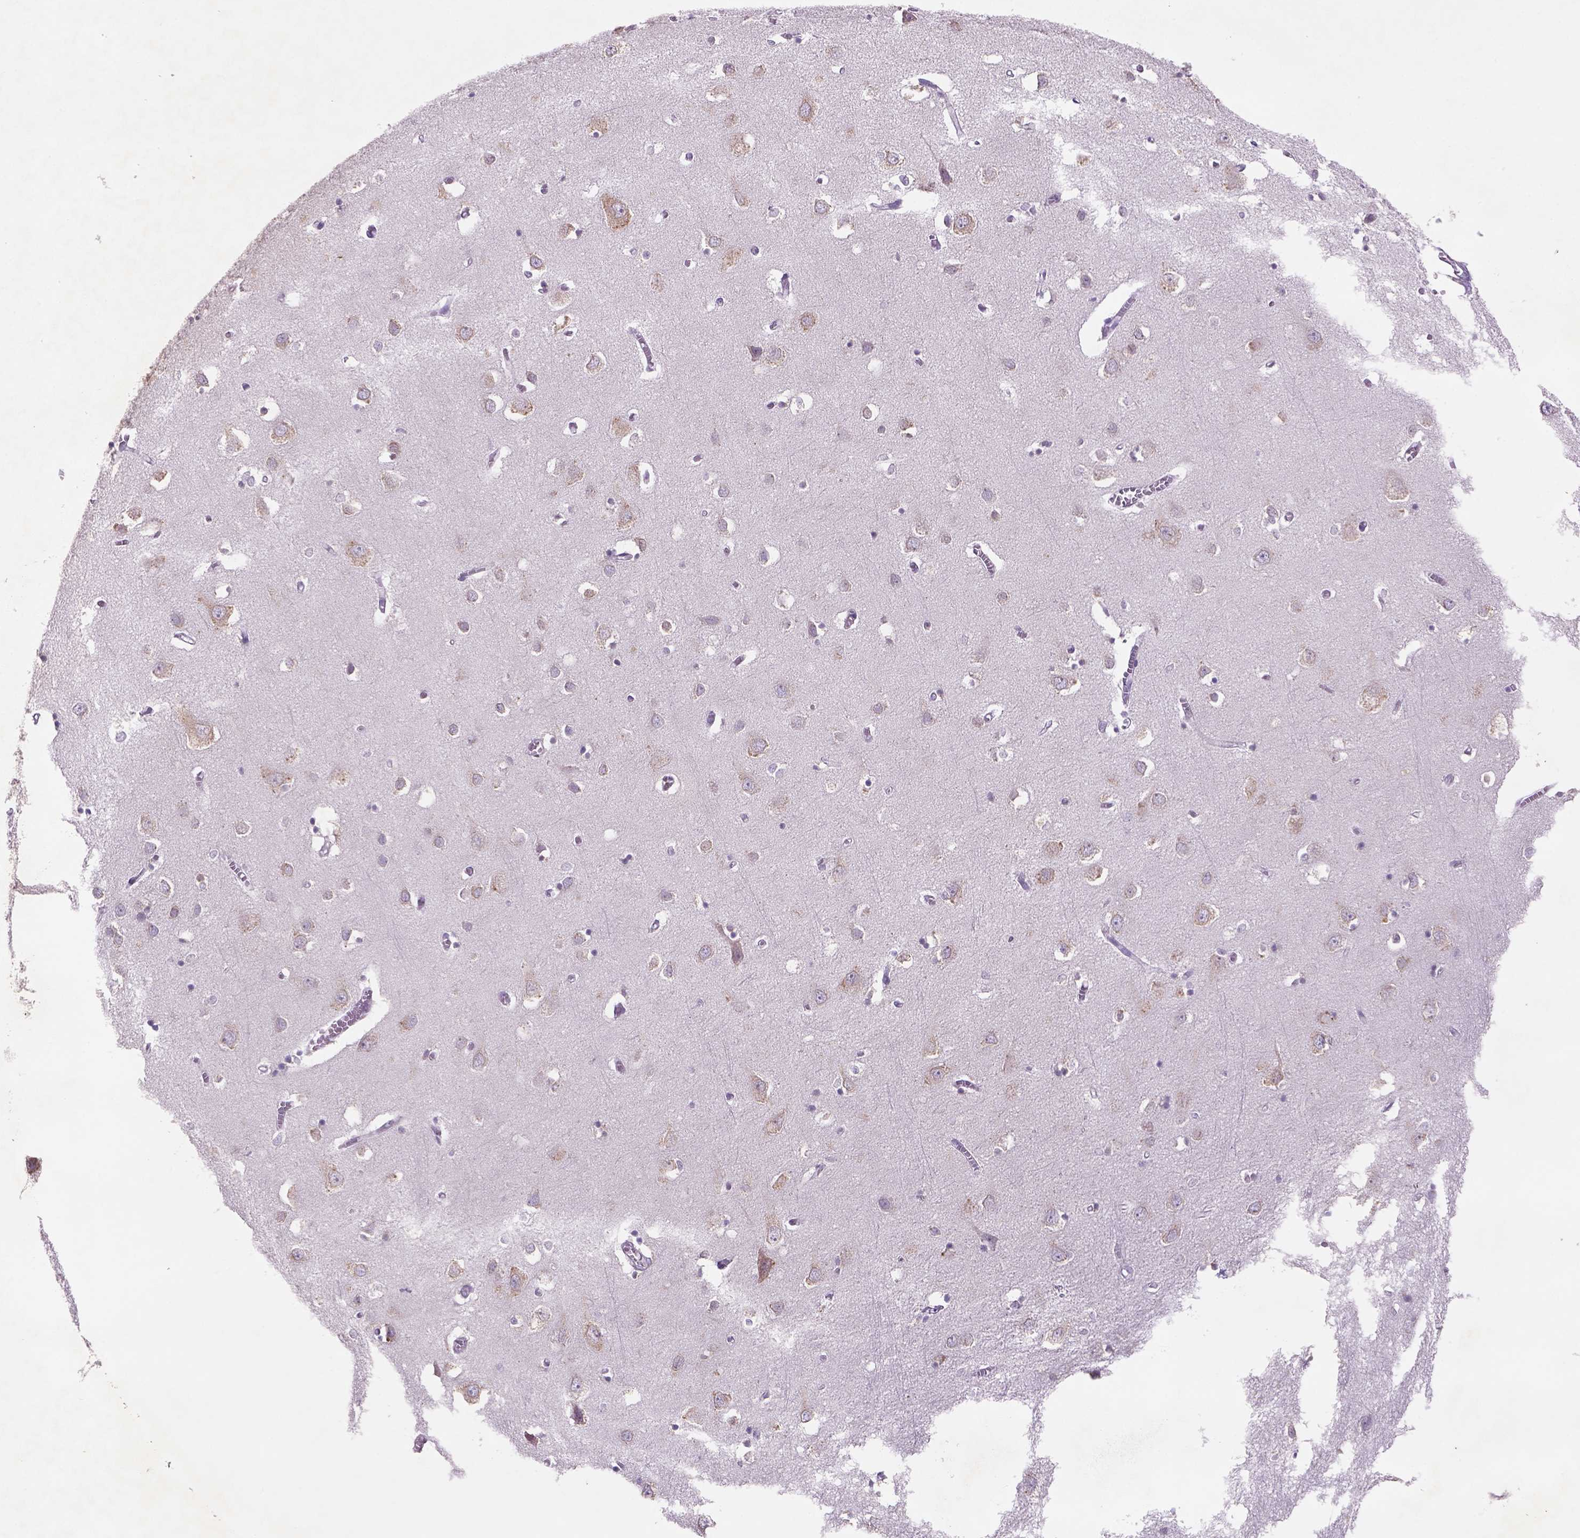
{"staining": {"intensity": "negative", "quantity": "none", "location": "none"}, "tissue": "cerebral cortex", "cell_type": "Endothelial cells", "image_type": "normal", "snomed": [{"axis": "morphology", "description": "Normal tissue, NOS"}, {"axis": "topography", "description": "Cerebral cortex"}], "caption": "Immunohistochemistry histopathology image of normal cerebral cortex: human cerebral cortex stained with DAB shows no significant protein staining in endothelial cells.", "gene": "NAALAD2", "patient": {"sex": "male", "age": 70}}